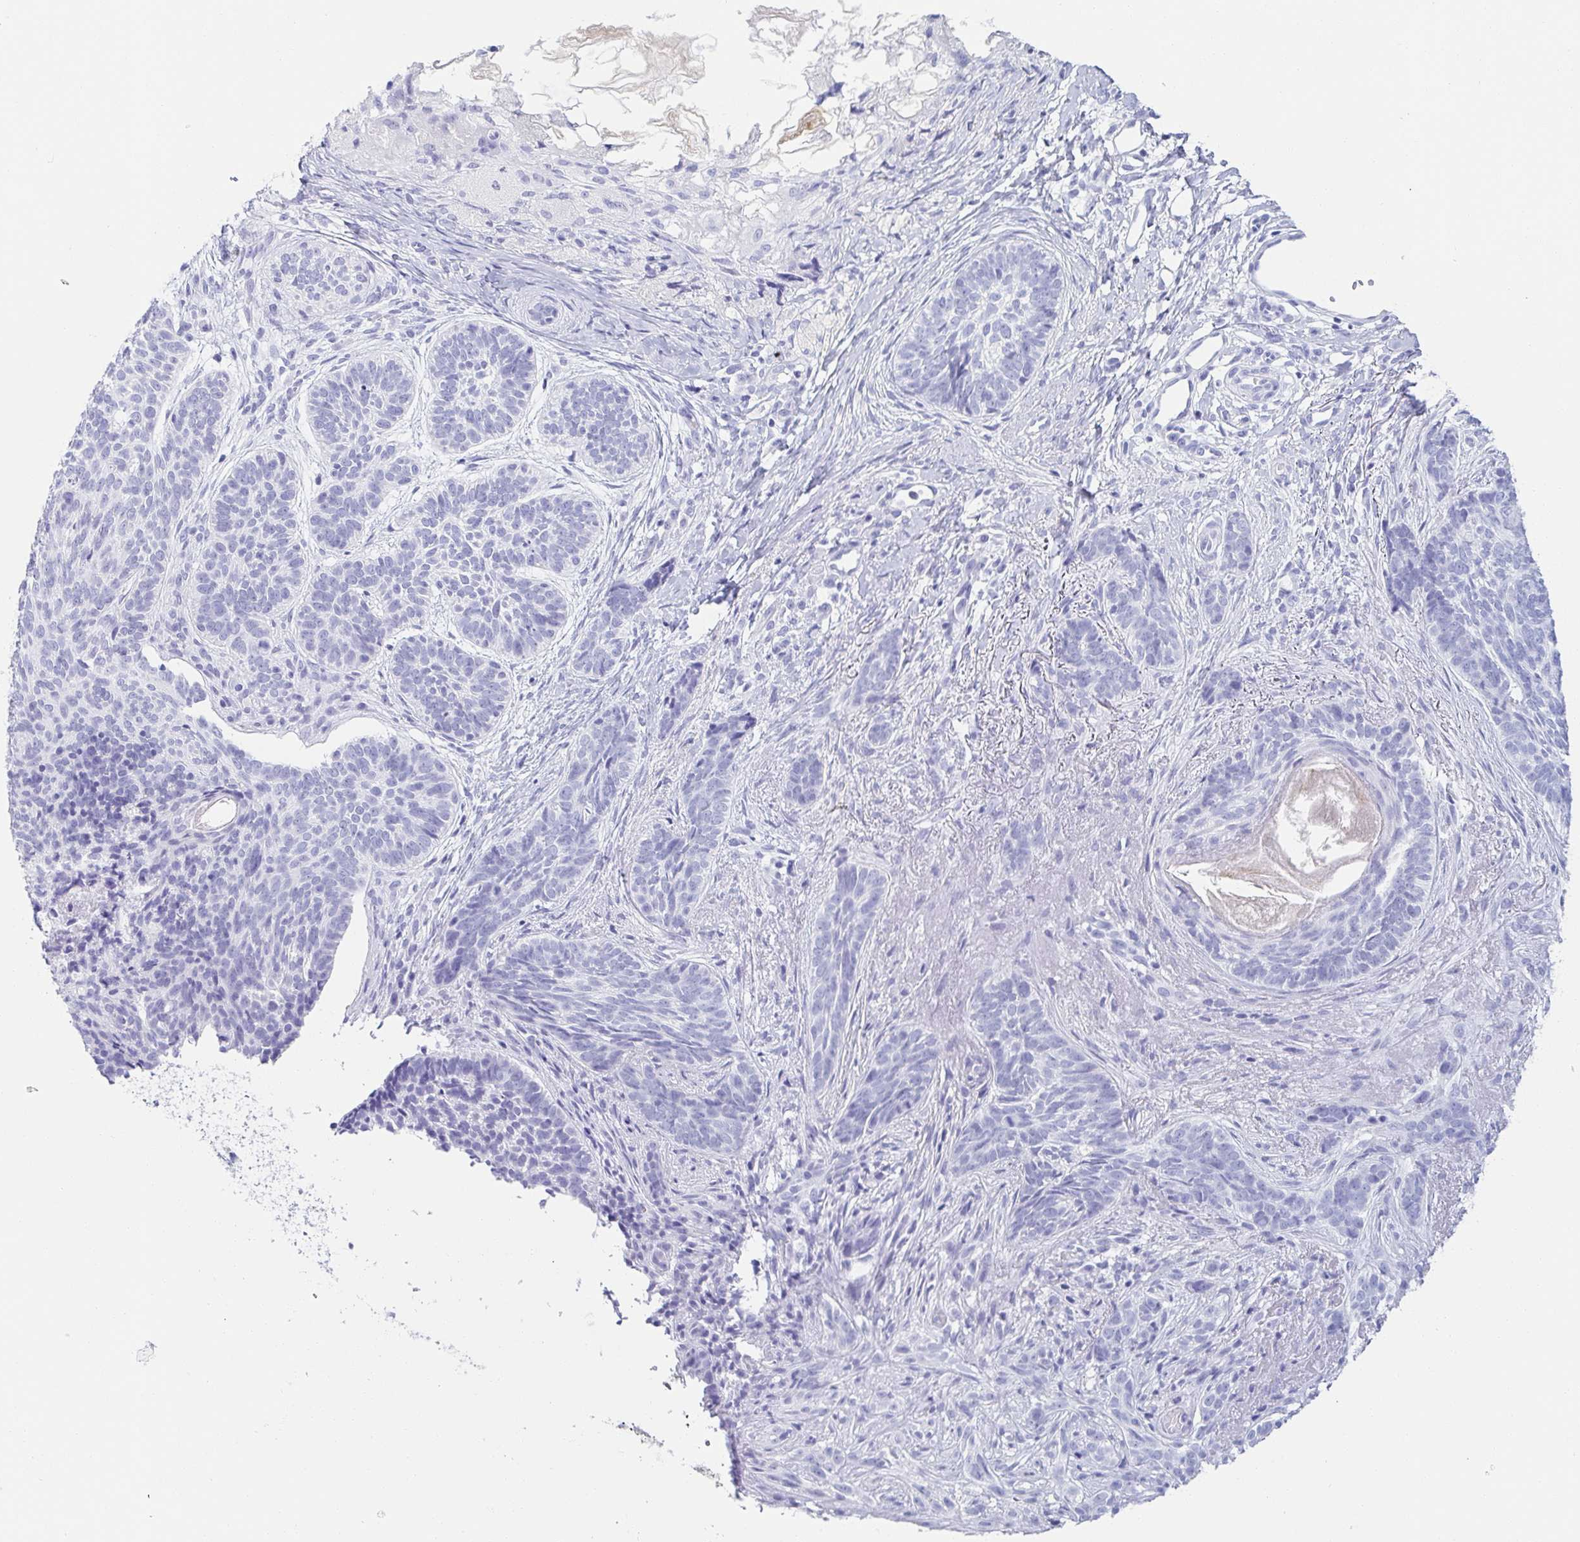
{"staining": {"intensity": "negative", "quantity": "none", "location": "none"}, "tissue": "skin cancer", "cell_type": "Tumor cells", "image_type": "cancer", "snomed": [{"axis": "morphology", "description": "Basal cell carcinoma"}, {"axis": "topography", "description": "Skin"}], "caption": "High power microscopy histopathology image of an immunohistochemistry (IHC) micrograph of skin cancer (basal cell carcinoma), revealing no significant positivity in tumor cells.", "gene": "ZG16B", "patient": {"sex": "female", "age": 74}}